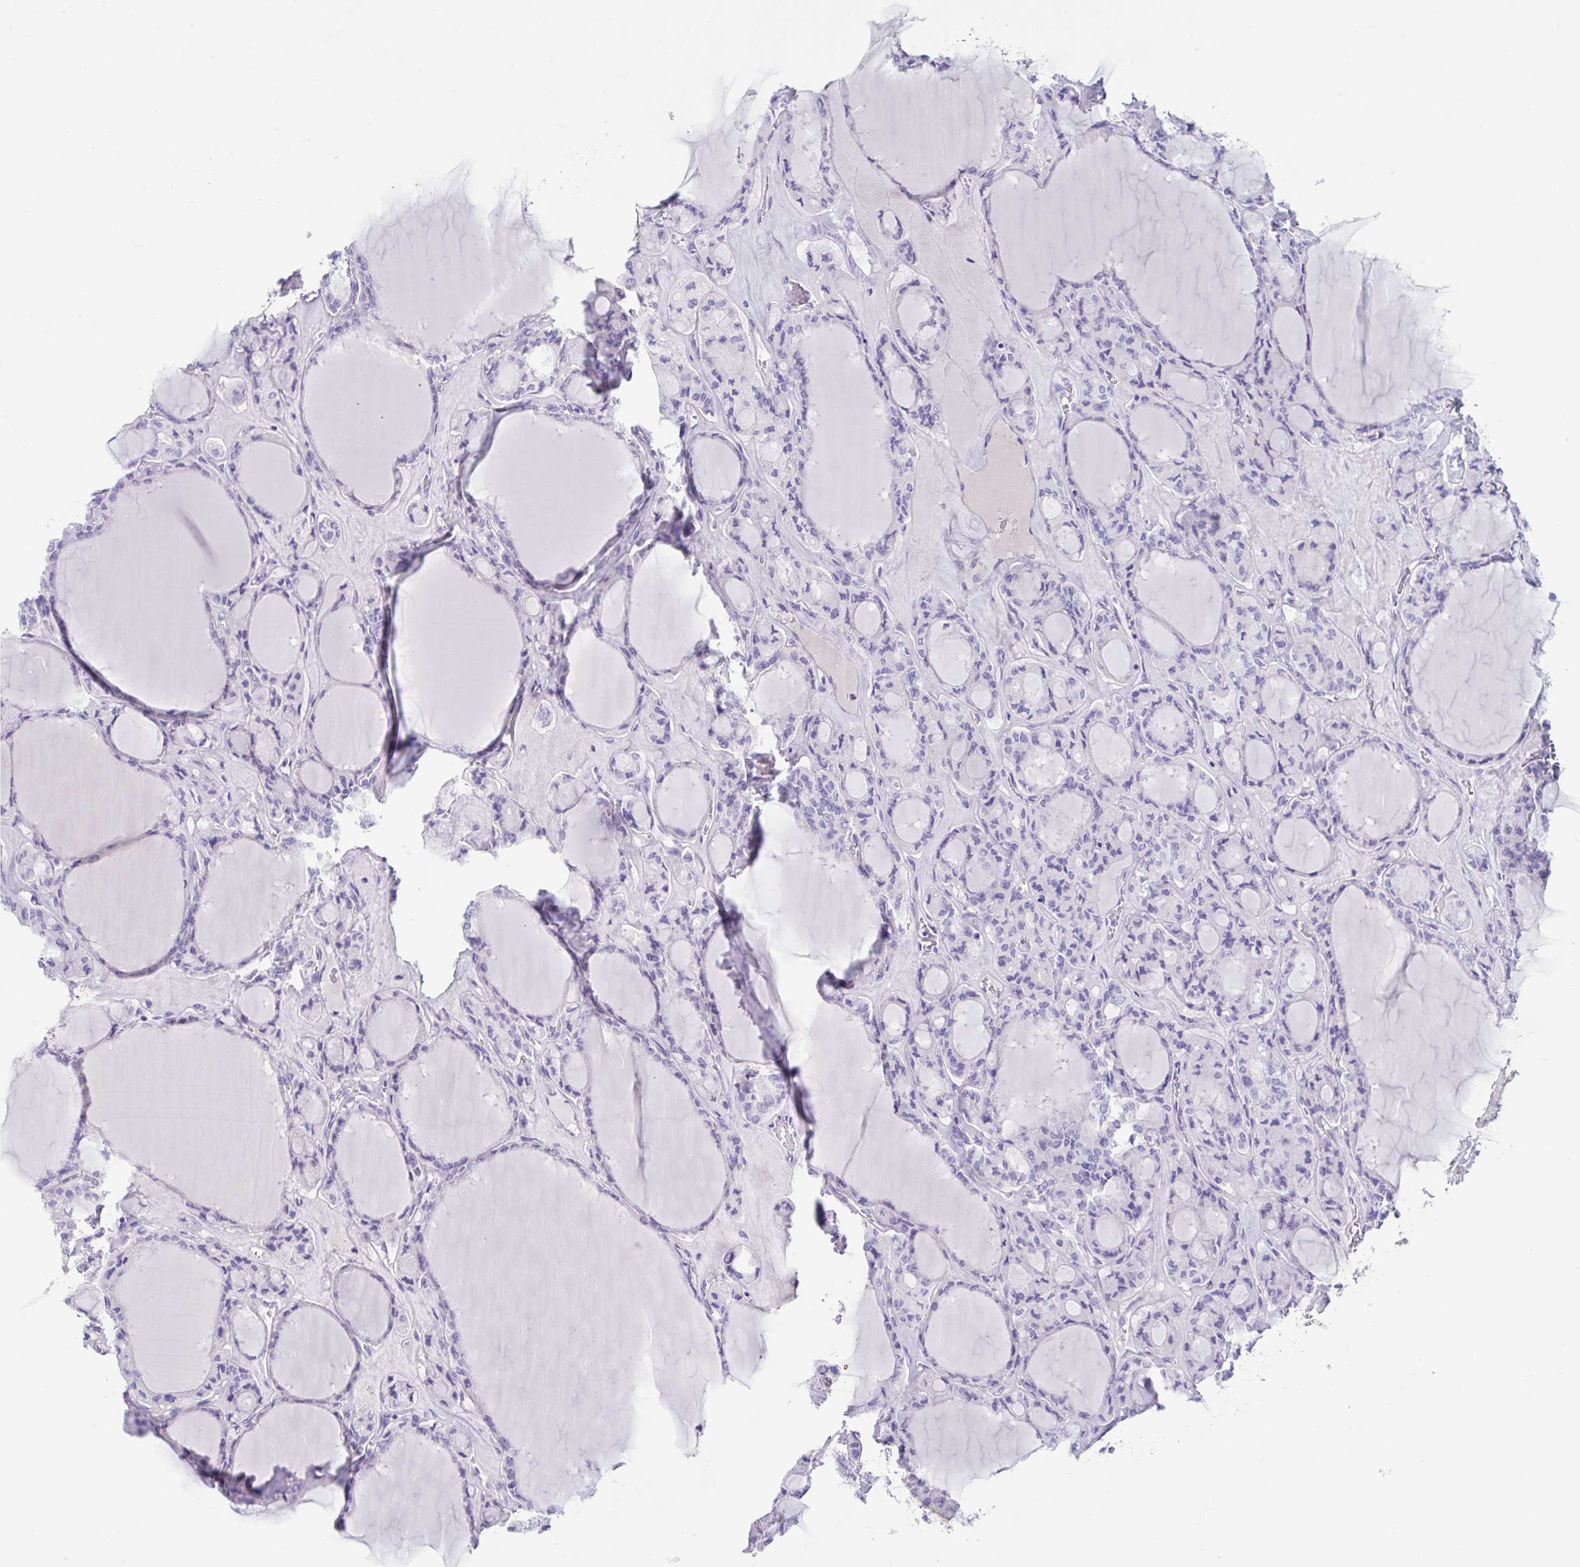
{"staining": {"intensity": "negative", "quantity": "none", "location": "none"}, "tissue": "thyroid cancer", "cell_type": "Tumor cells", "image_type": "cancer", "snomed": [{"axis": "morphology", "description": "Follicular adenoma carcinoma, NOS"}, {"axis": "topography", "description": "Thyroid gland"}], "caption": "There is no significant positivity in tumor cells of follicular adenoma carcinoma (thyroid).", "gene": "TNNC1", "patient": {"sex": "female", "age": 63}}